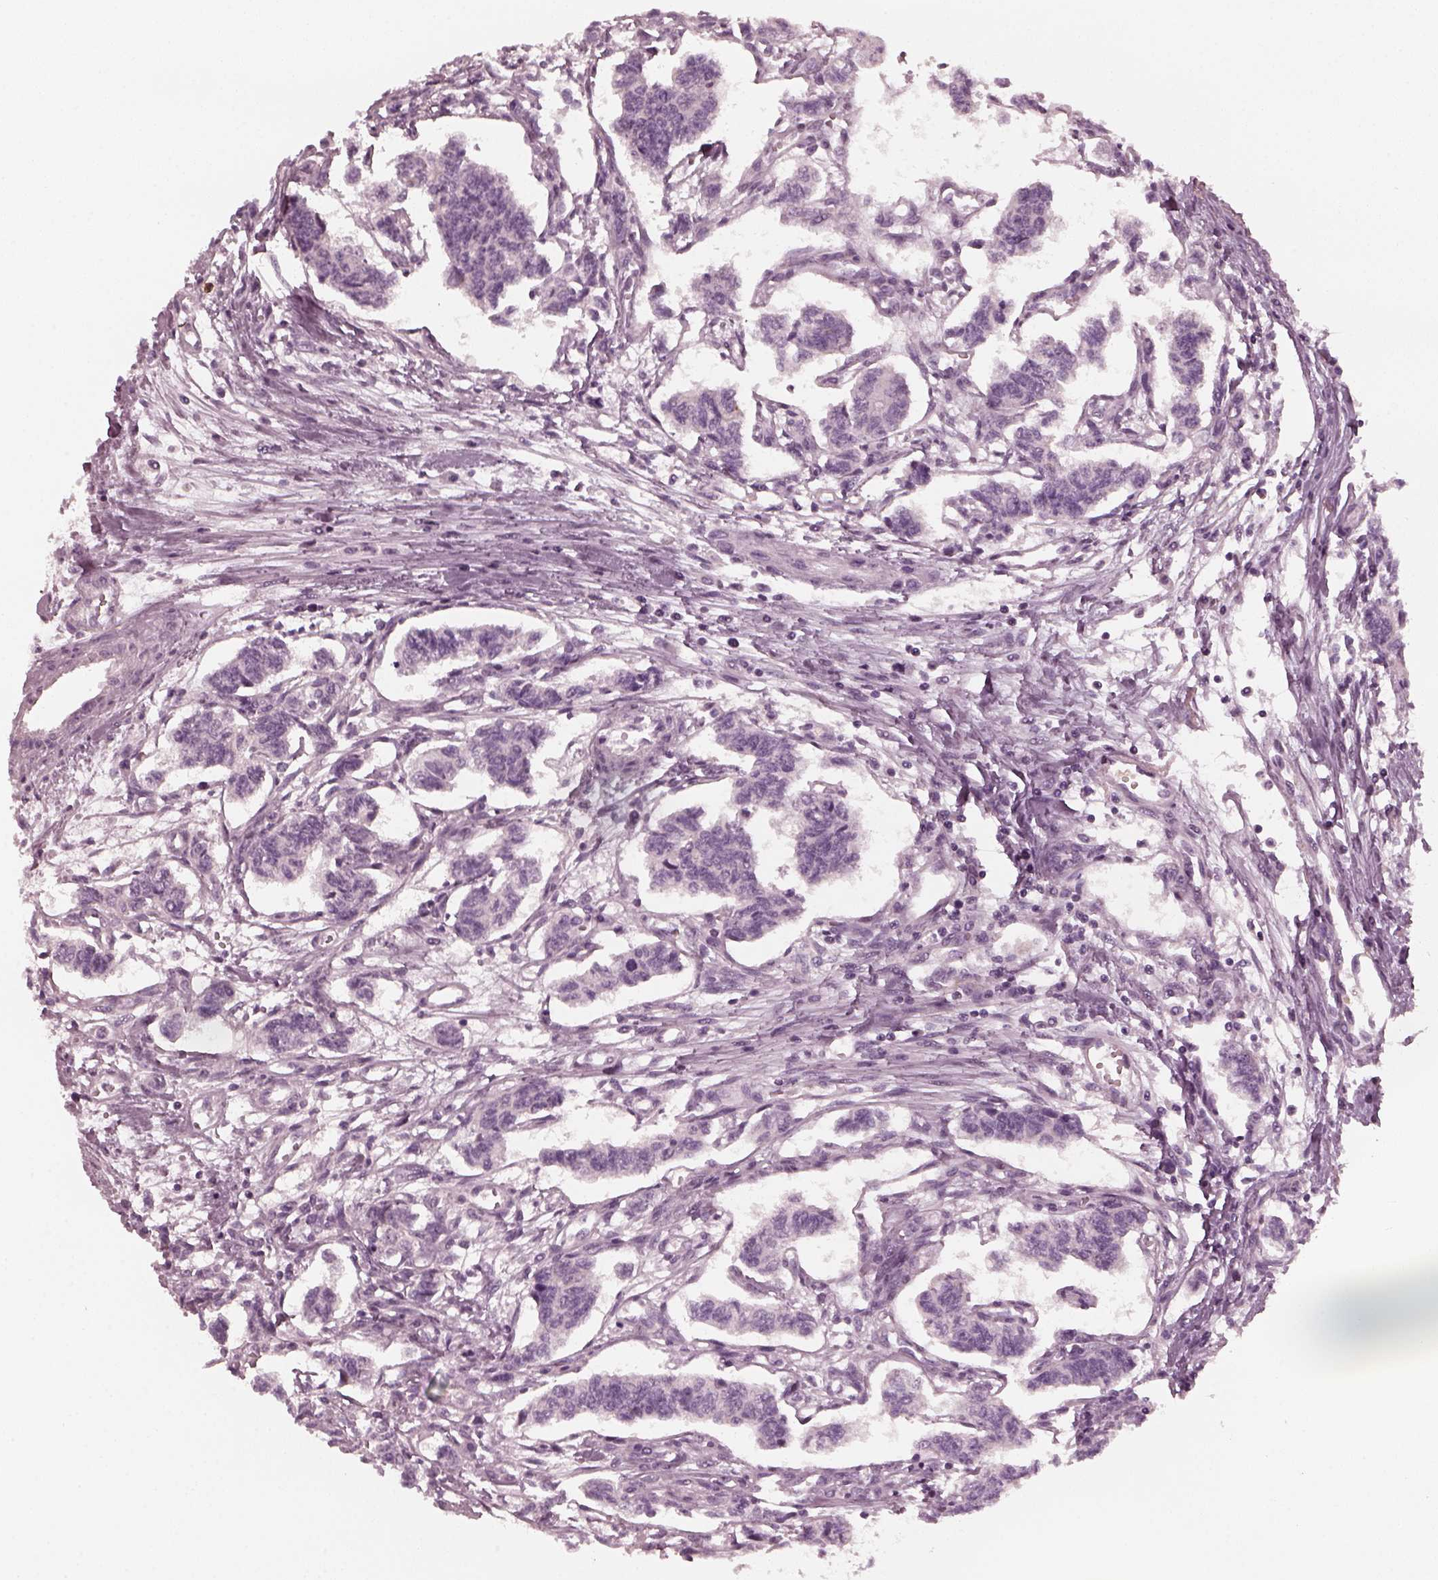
{"staining": {"intensity": "negative", "quantity": "none", "location": "none"}, "tissue": "carcinoid", "cell_type": "Tumor cells", "image_type": "cancer", "snomed": [{"axis": "morphology", "description": "Carcinoid, malignant, NOS"}, {"axis": "topography", "description": "Kidney"}], "caption": "Tumor cells are negative for protein expression in human carcinoid (malignant).", "gene": "CHIT1", "patient": {"sex": "female", "age": 41}}